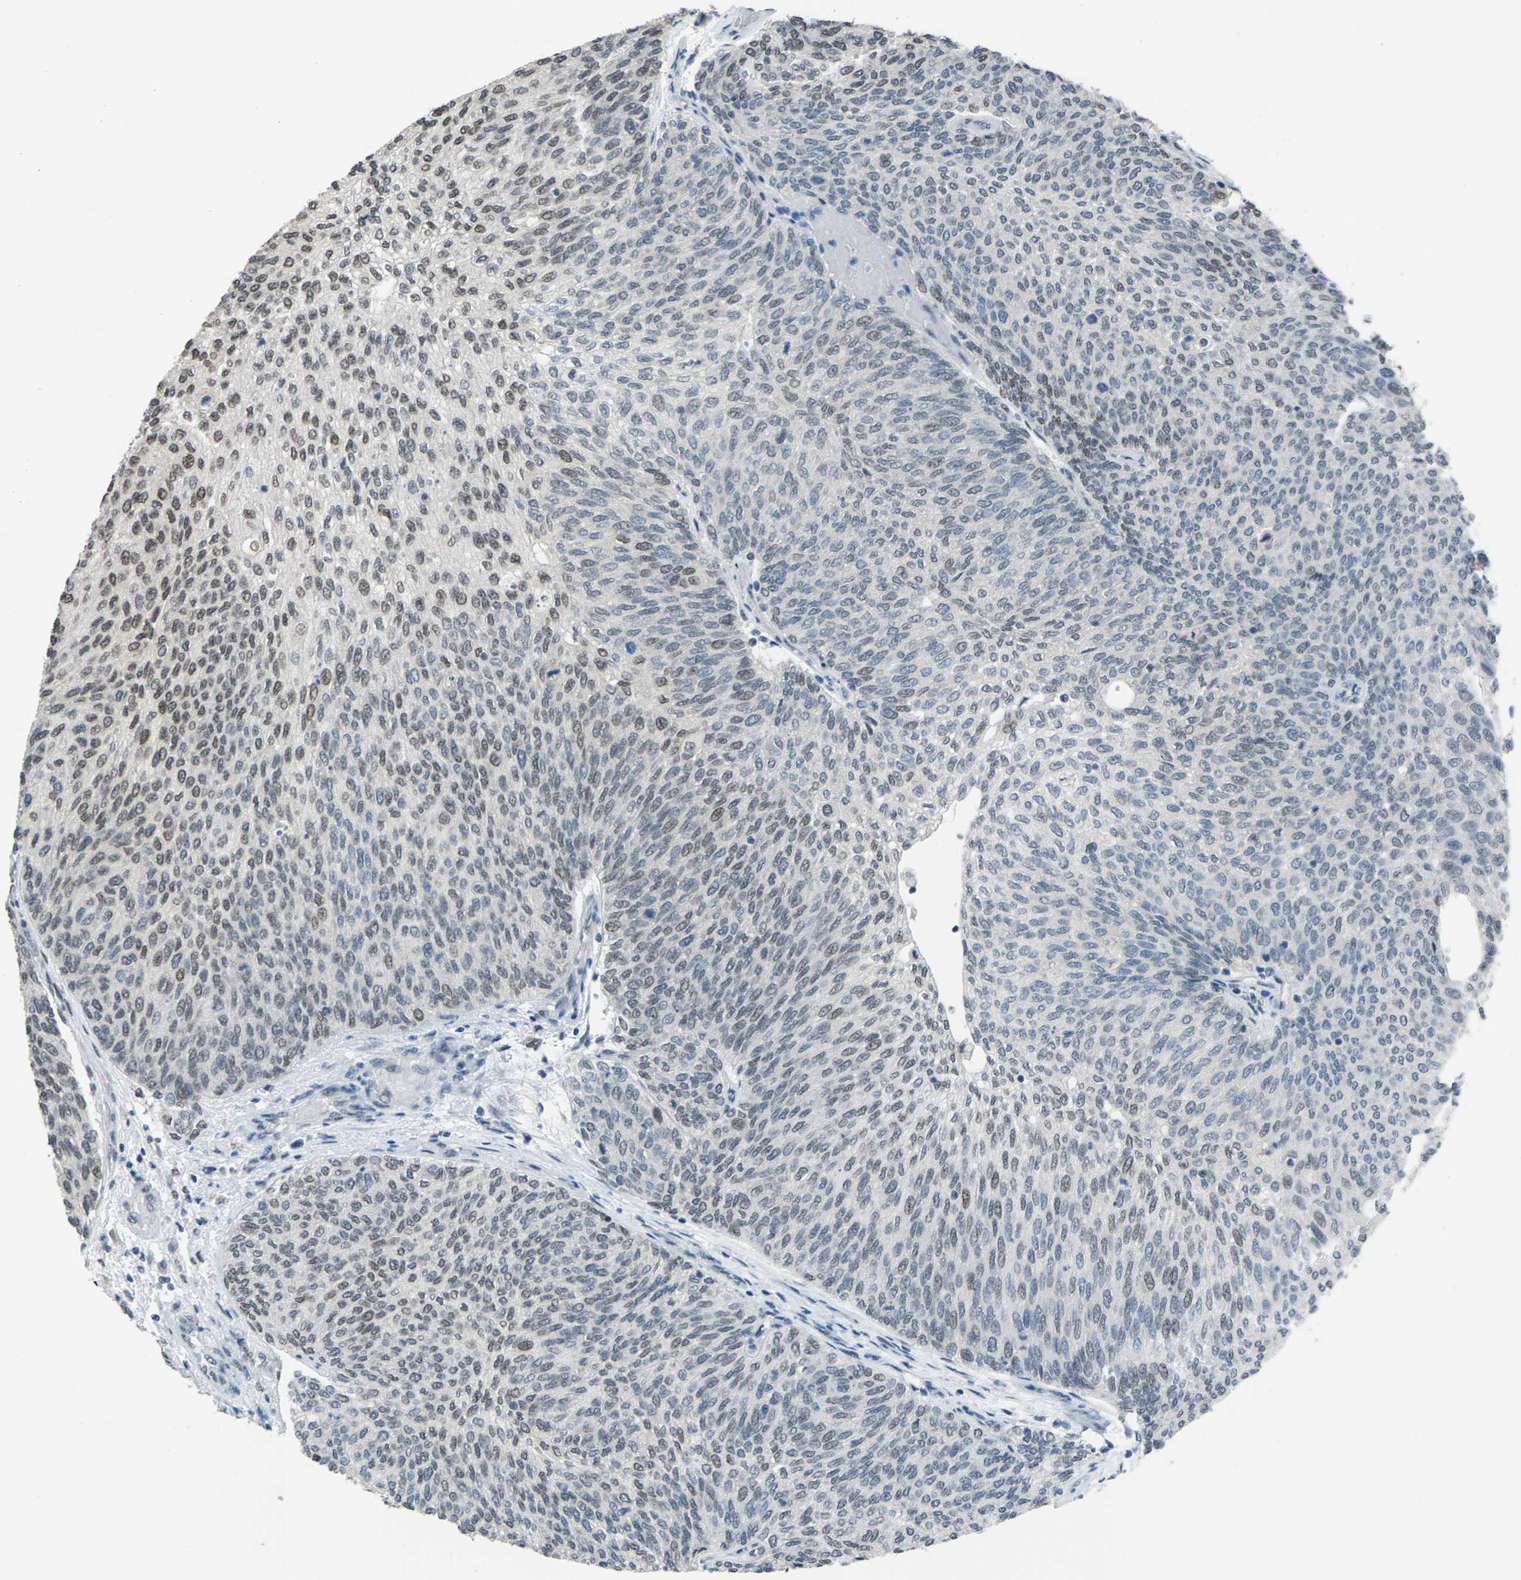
{"staining": {"intensity": "weak", "quantity": "25%-75%", "location": "nuclear"}, "tissue": "urothelial cancer", "cell_type": "Tumor cells", "image_type": "cancer", "snomed": [{"axis": "morphology", "description": "Urothelial carcinoma, Low grade"}, {"axis": "topography", "description": "Urinary bladder"}], "caption": "There is low levels of weak nuclear expression in tumor cells of urothelial cancer, as demonstrated by immunohistochemical staining (brown color).", "gene": "ZNF276", "patient": {"sex": "female", "age": 79}}